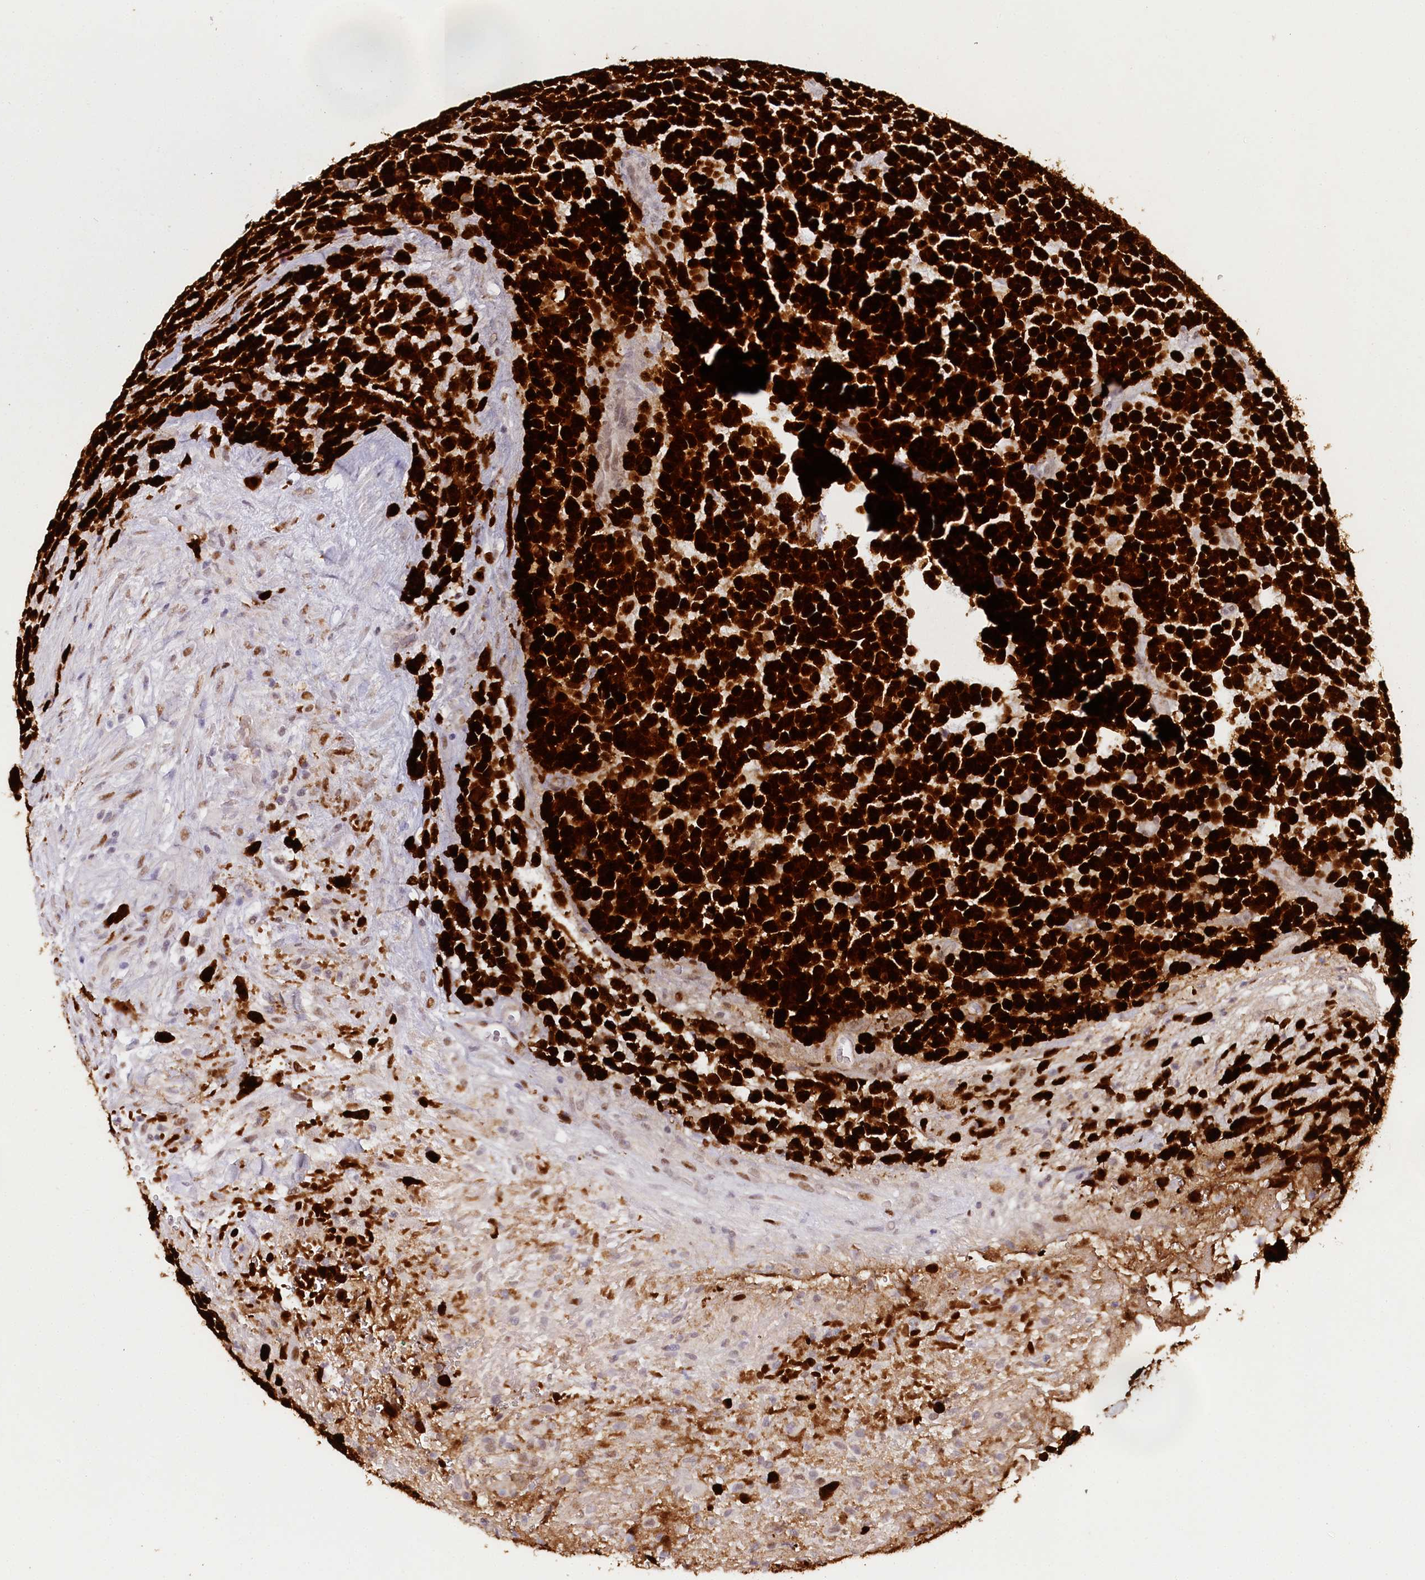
{"staining": {"intensity": "strong", "quantity": ">75%", "location": "nuclear"}, "tissue": "urothelial cancer", "cell_type": "Tumor cells", "image_type": "cancer", "snomed": [{"axis": "morphology", "description": "Urothelial carcinoma, High grade"}, {"axis": "topography", "description": "Urinary bladder"}], "caption": "Urothelial carcinoma (high-grade) tissue demonstrates strong nuclear positivity in approximately >75% of tumor cells", "gene": "TP53", "patient": {"sex": "female", "age": 82}}